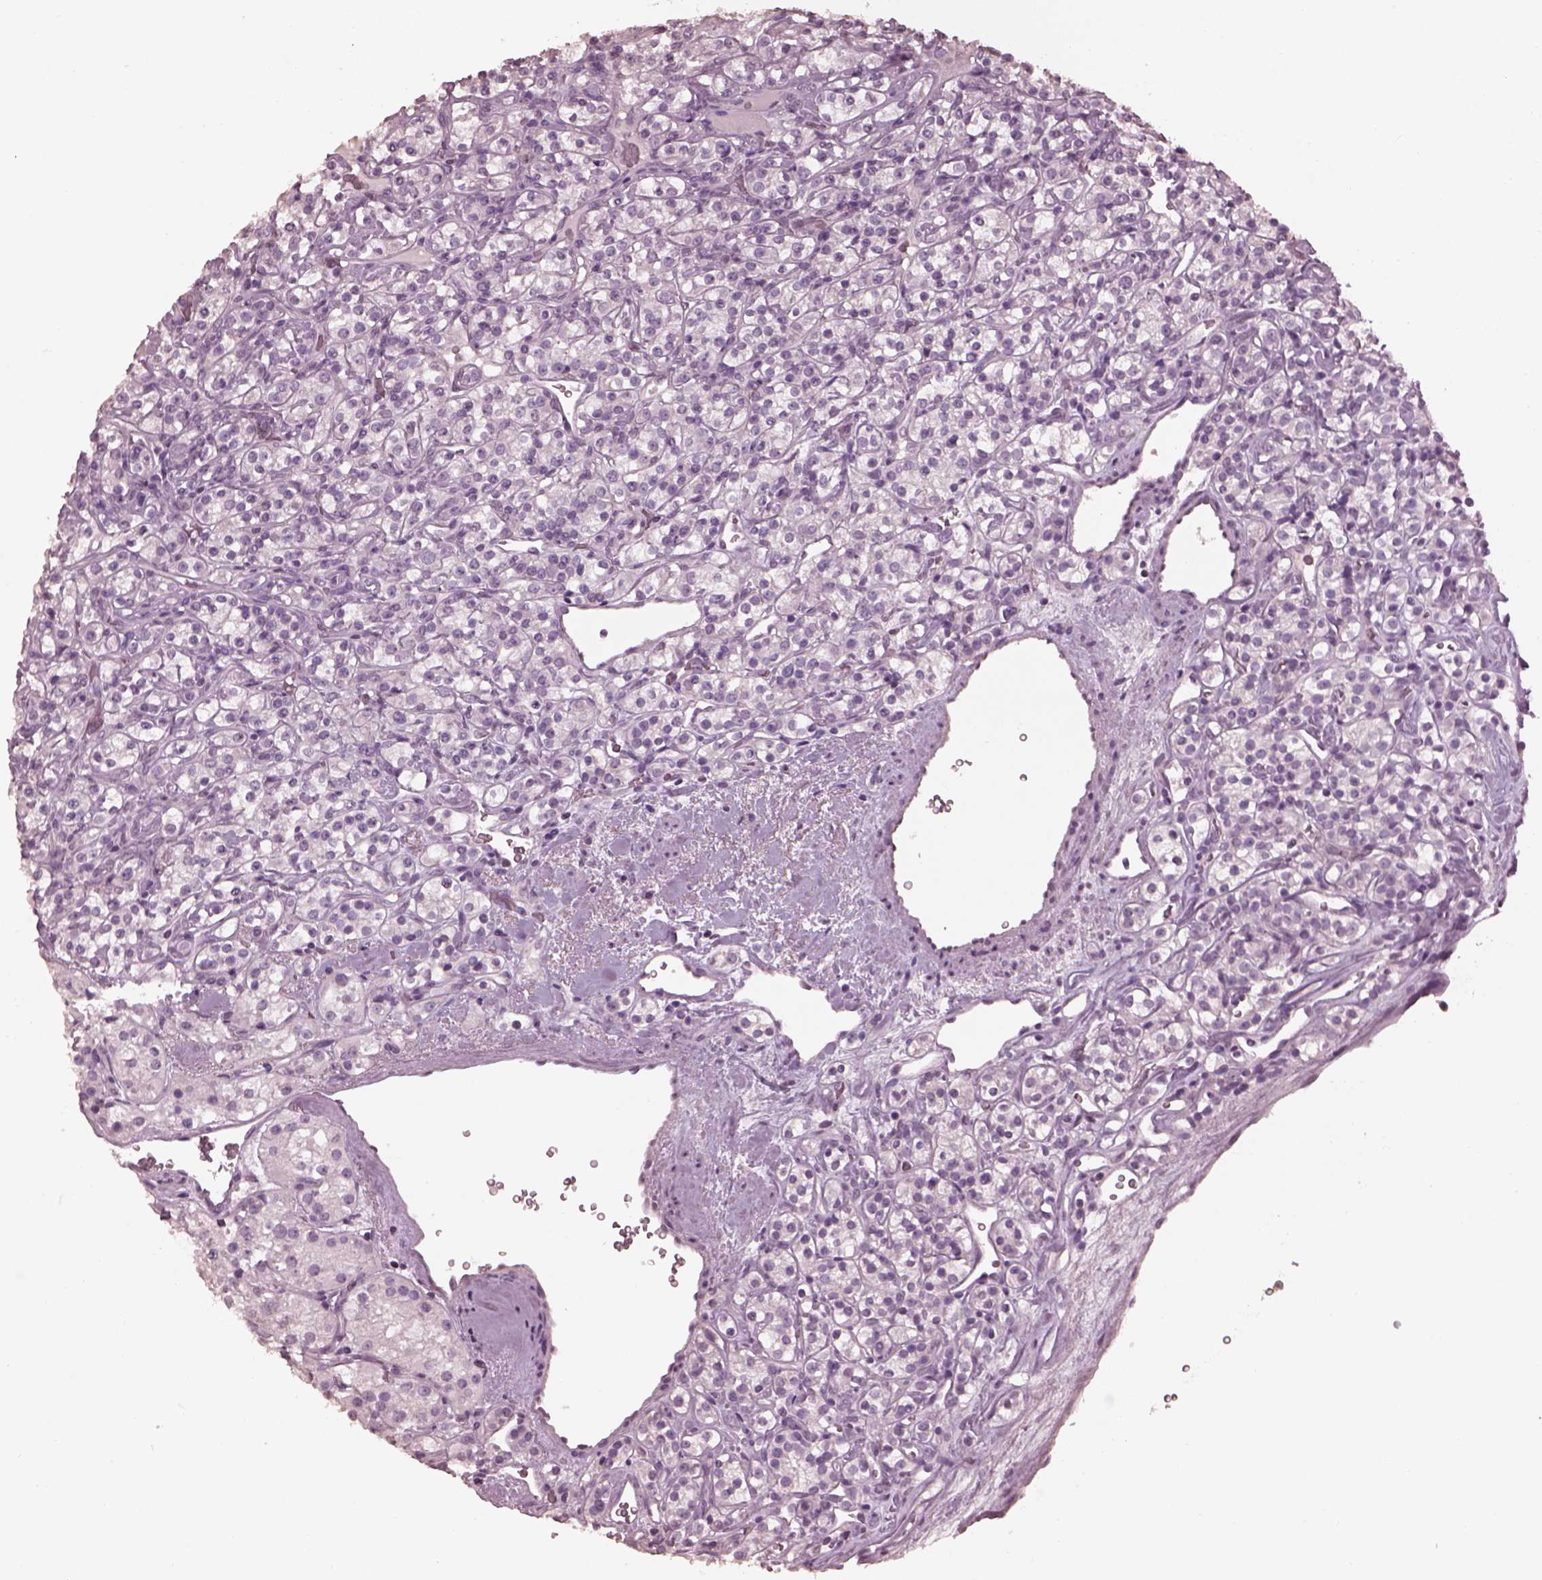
{"staining": {"intensity": "negative", "quantity": "none", "location": "none"}, "tissue": "renal cancer", "cell_type": "Tumor cells", "image_type": "cancer", "snomed": [{"axis": "morphology", "description": "Adenocarcinoma, NOS"}, {"axis": "topography", "description": "Kidney"}], "caption": "Tumor cells show no significant expression in renal cancer. The staining is performed using DAB brown chromogen with nuclei counter-stained in using hematoxylin.", "gene": "TSKS", "patient": {"sex": "male", "age": 77}}